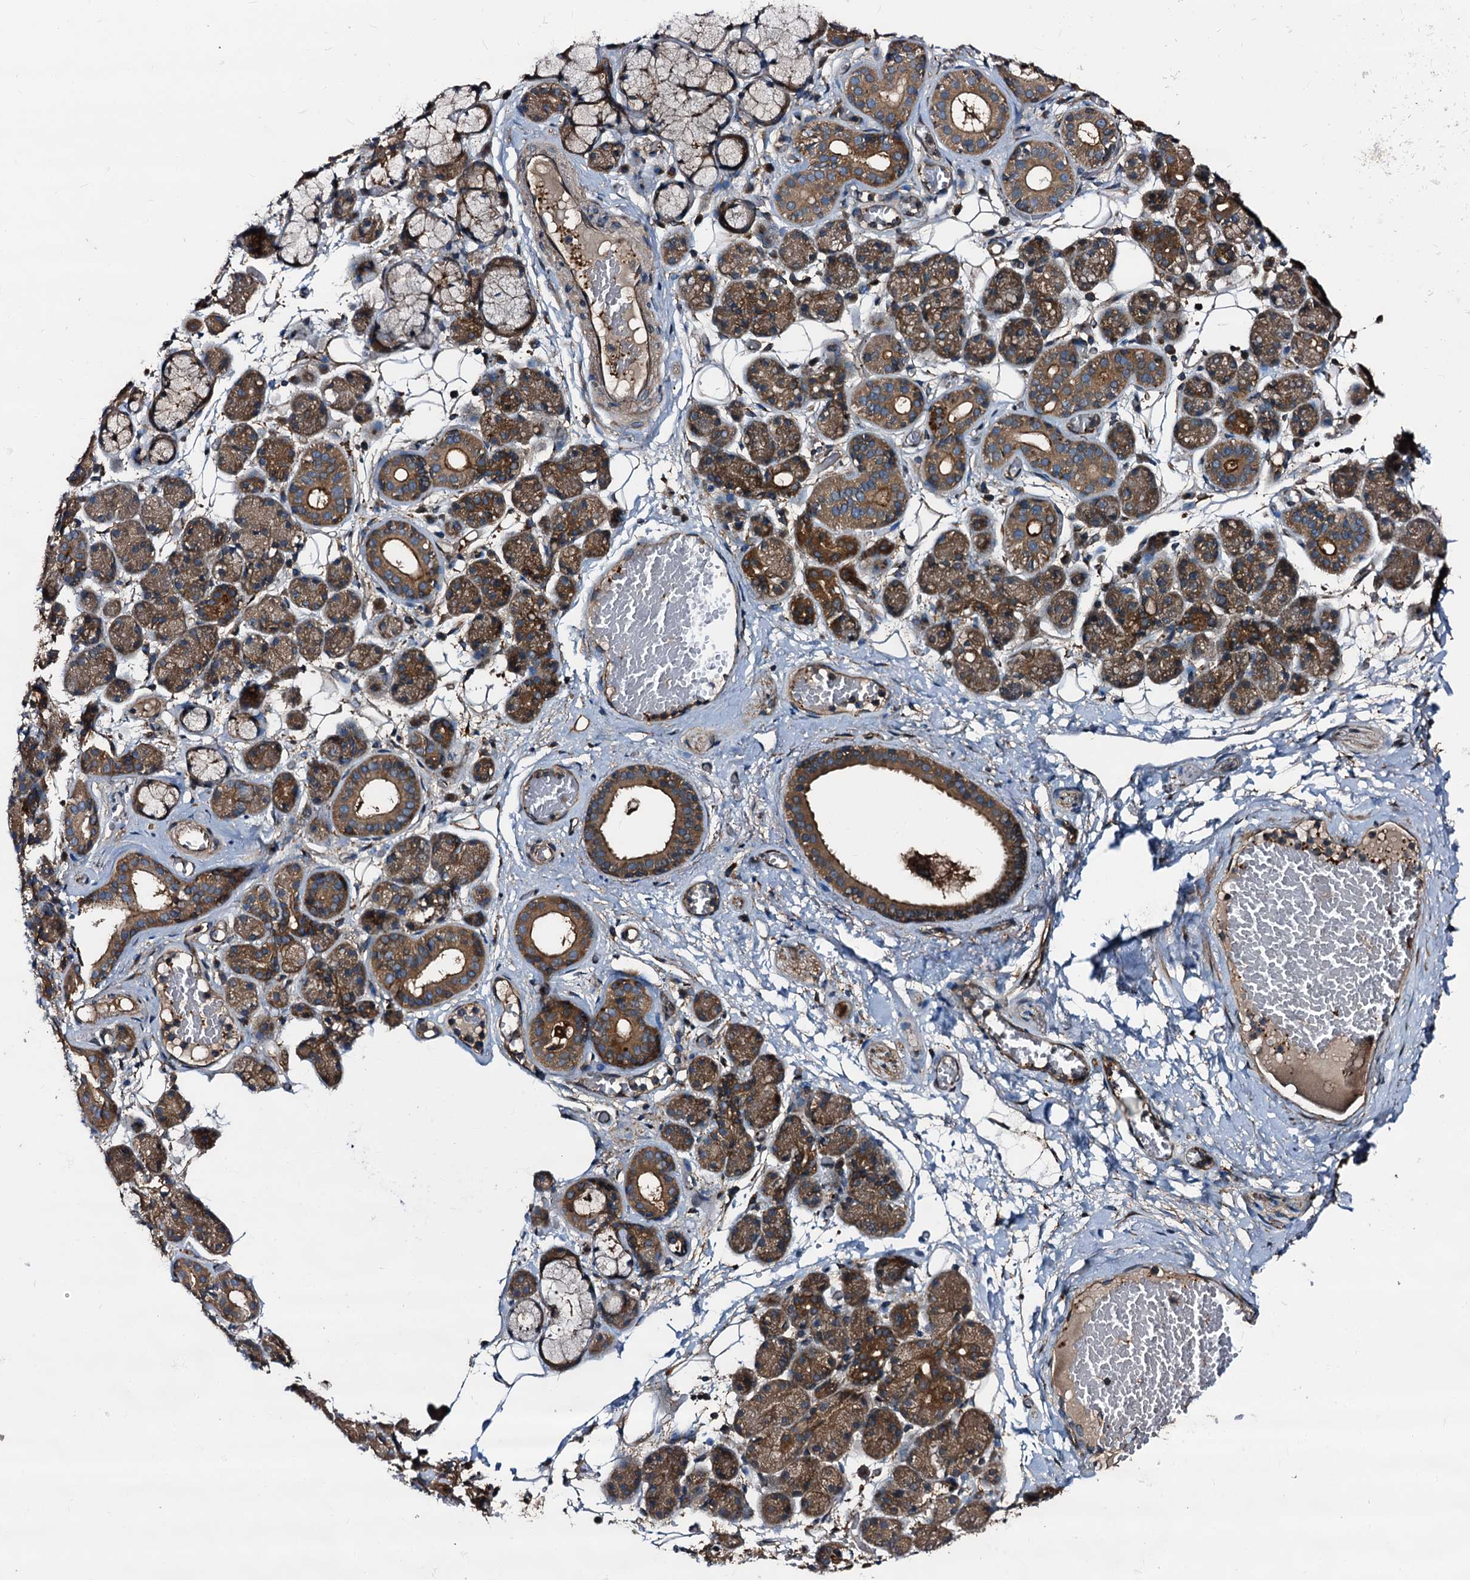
{"staining": {"intensity": "strong", "quantity": "25%-75%", "location": "cytoplasmic/membranous"}, "tissue": "salivary gland", "cell_type": "Glandular cells", "image_type": "normal", "snomed": [{"axis": "morphology", "description": "Normal tissue, NOS"}, {"axis": "topography", "description": "Salivary gland"}], "caption": "IHC of benign salivary gland exhibits high levels of strong cytoplasmic/membranous staining in about 25%-75% of glandular cells. The staining was performed using DAB to visualize the protein expression in brown, while the nuclei were stained in blue with hematoxylin (Magnification: 20x).", "gene": "PEX5", "patient": {"sex": "male", "age": 63}}